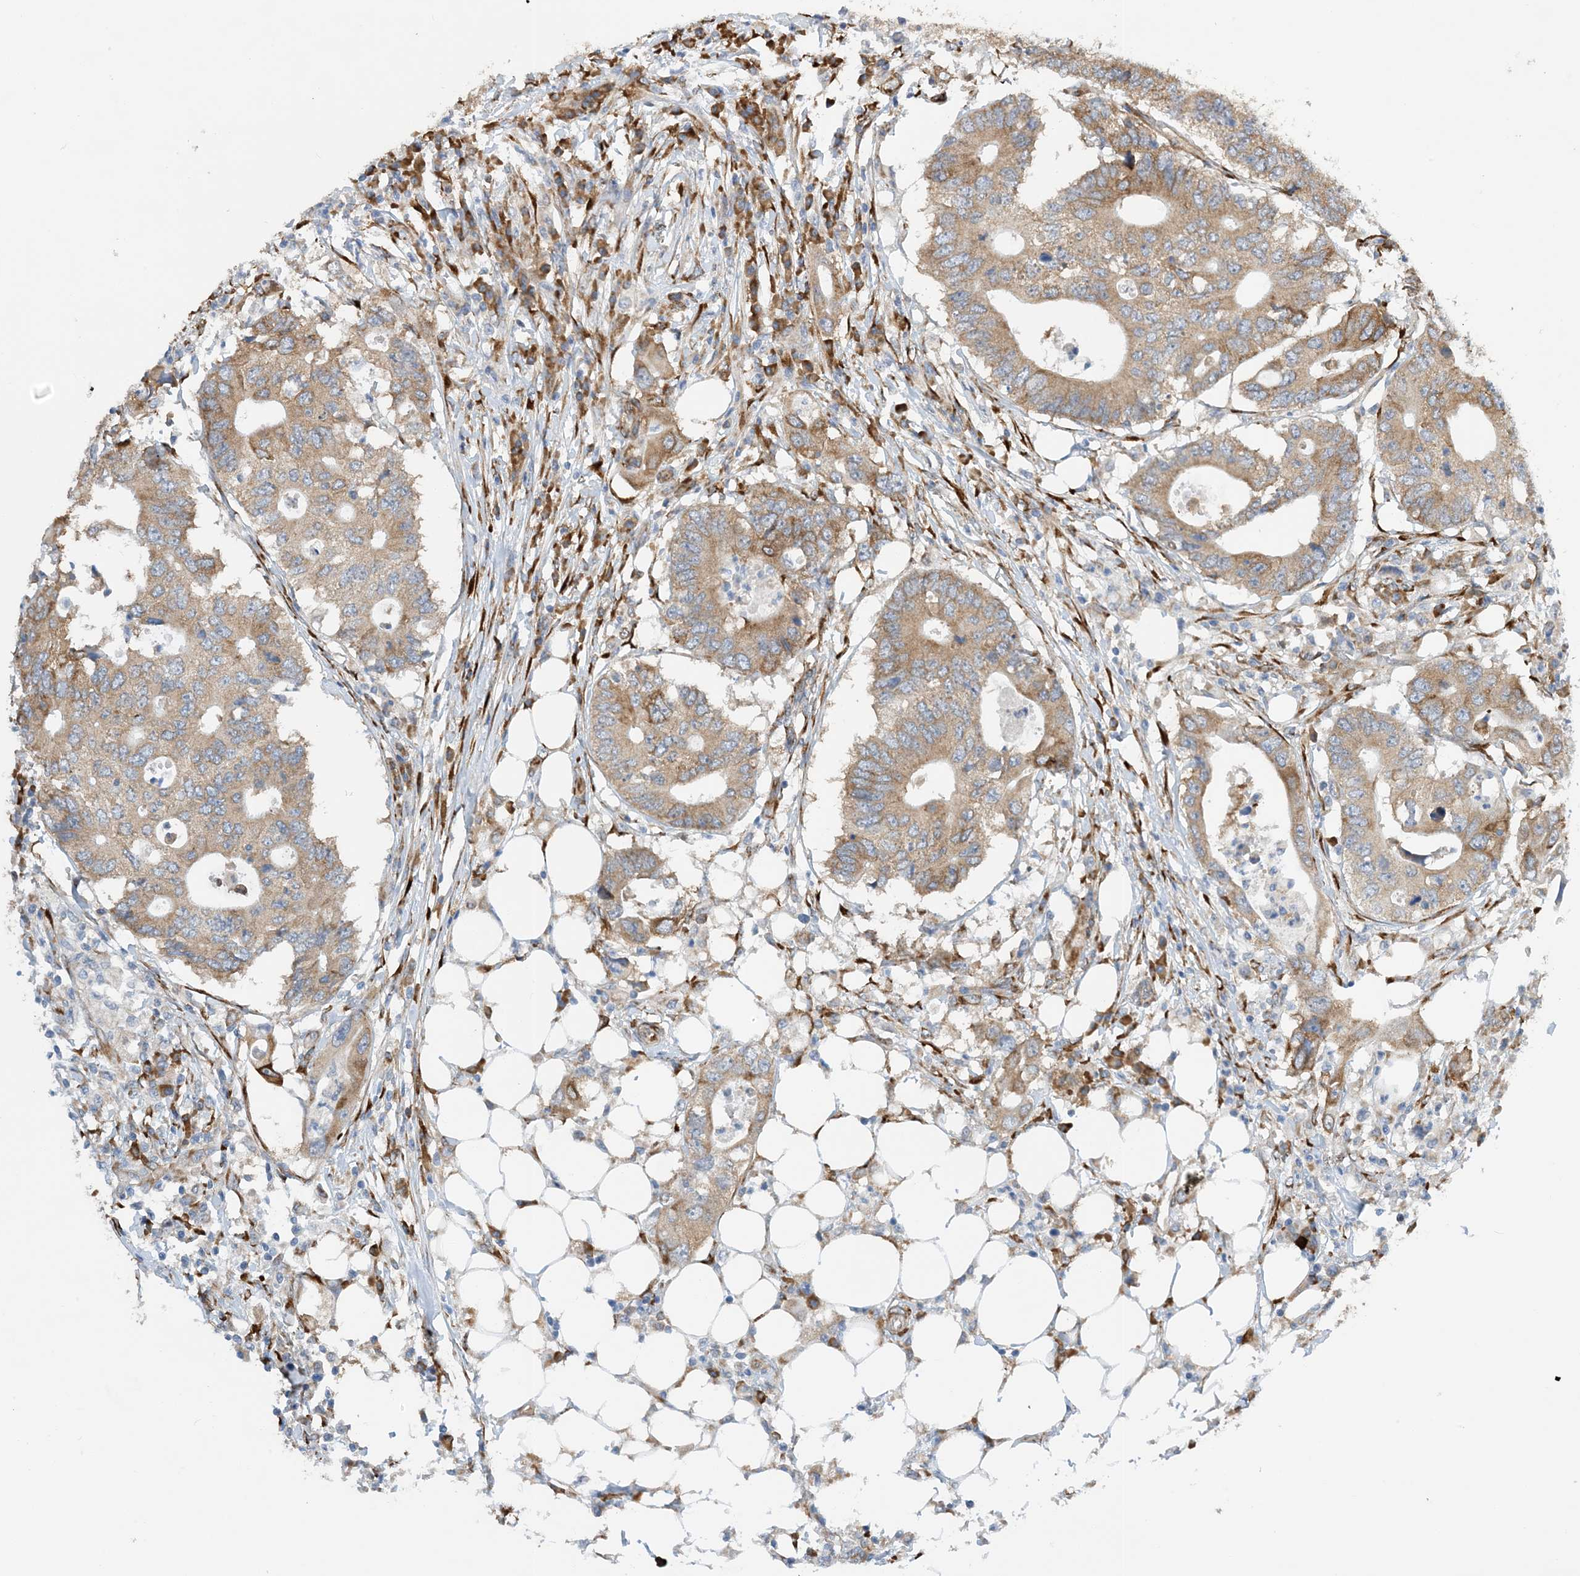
{"staining": {"intensity": "moderate", "quantity": ">75%", "location": "cytoplasmic/membranous"}, "tissue": "colorectal cancer", "cell_type": "Tumor cells", "image_type": "cancer", "snomed": [{"axis": "morphology", "description": "Adenocarcinoma, NOS"}, {"axis": "topography", "description": "Colon"}], "caption": "The histopathology image exhibits immunohistochemical staining of colorectal cancer (adenocarcinoma). There is moderate cytoplasmic/membranous staining is seen in approximately >75% of tumor cells.", "gene": "ZBTB45", "patient": {"sex": "male", "age": 71}}